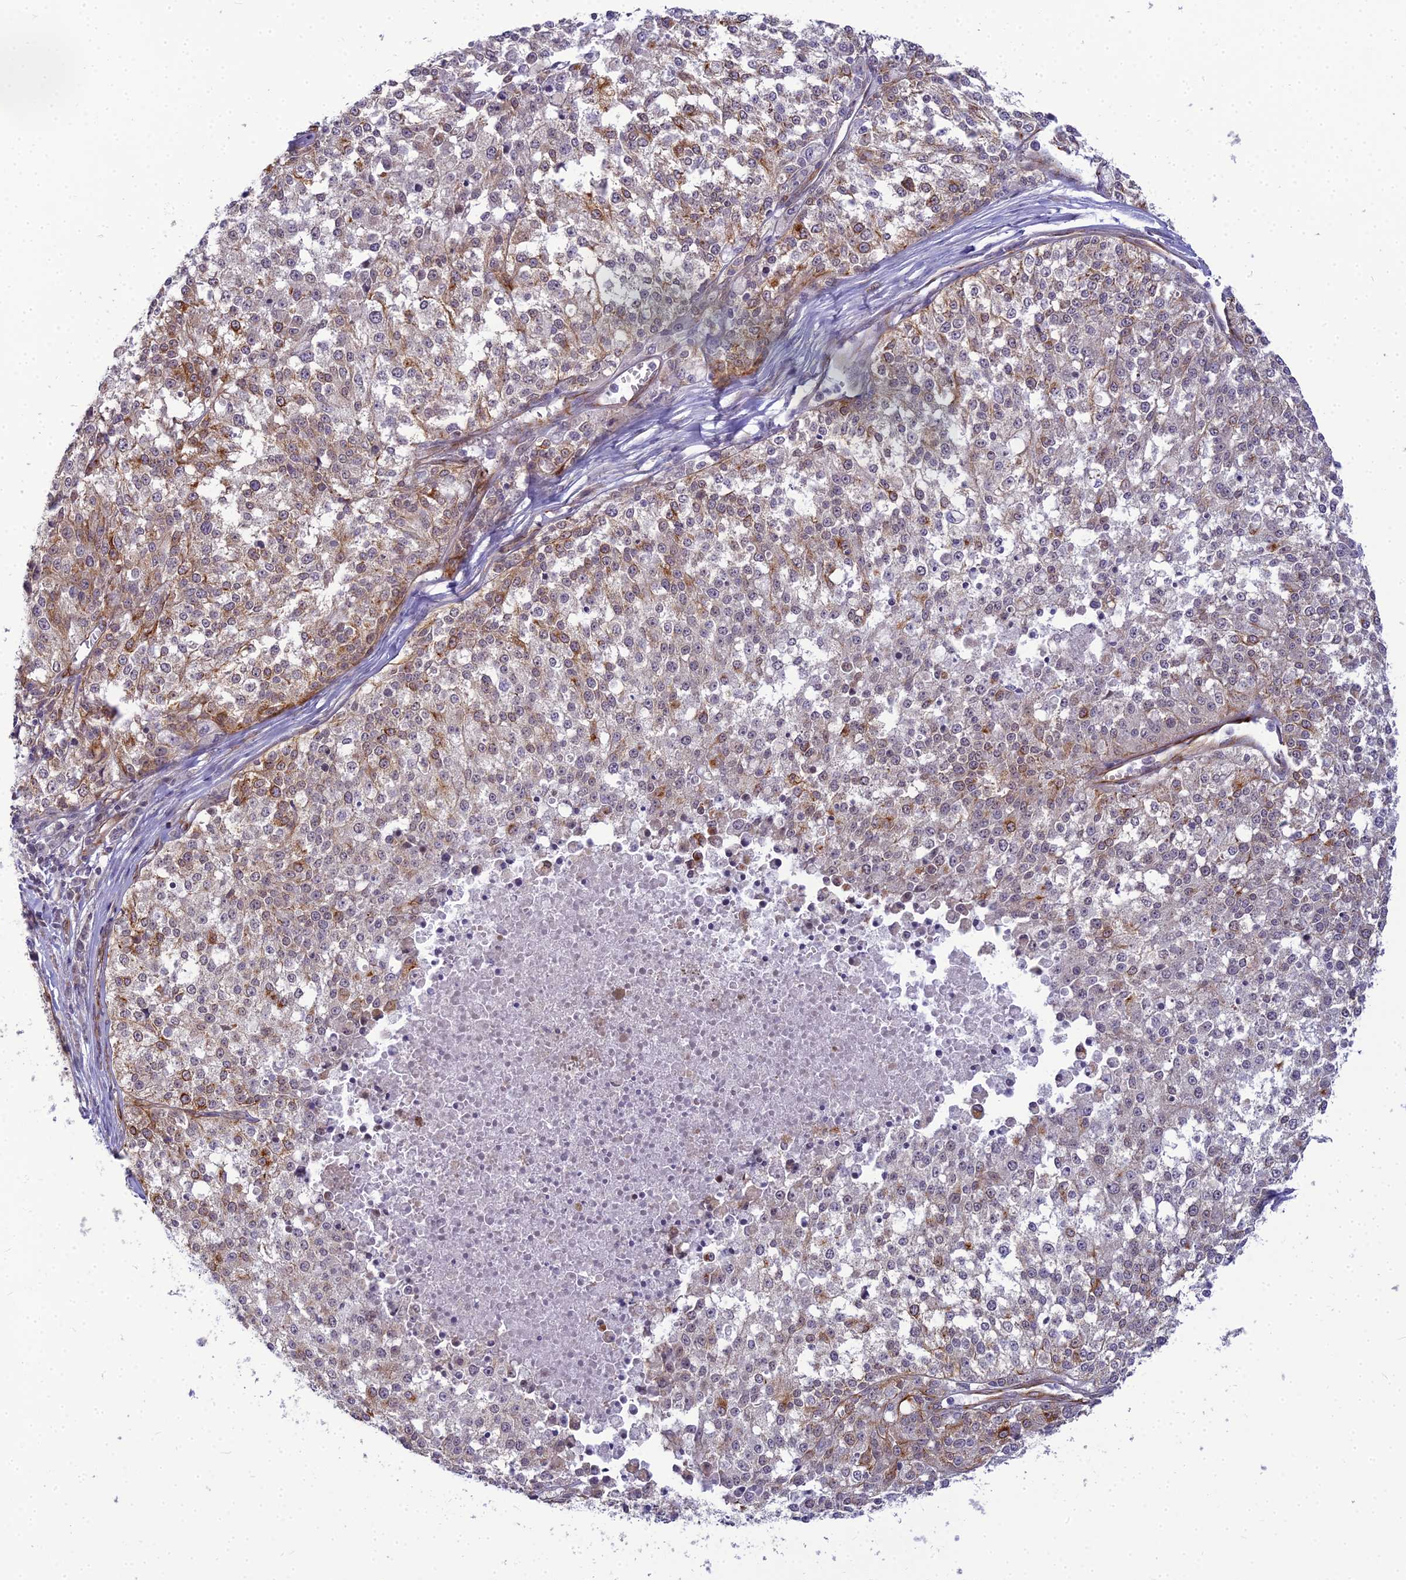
{"staining": {"intensity": "moderate", "quantity": "25%-75%", "location": "cytoplasmic/membranous,nuclear"}, "tissue": "melanoma", "cell_type": "Tumor cells", "image_type": "cancer", "snomed": [{"axis": "morphology", "description": "Malignant melanoma, NOS"}, {"axis": "topography", "description": "Skin"}], "caption": "A medium amount of moderate cytoplasmic/membranous and nuclear staining is present in about 25%-75% of tumor cells in melanoma tissue.", "gene": "RGL3", "patient": {"sex": "female", "age": 64}}